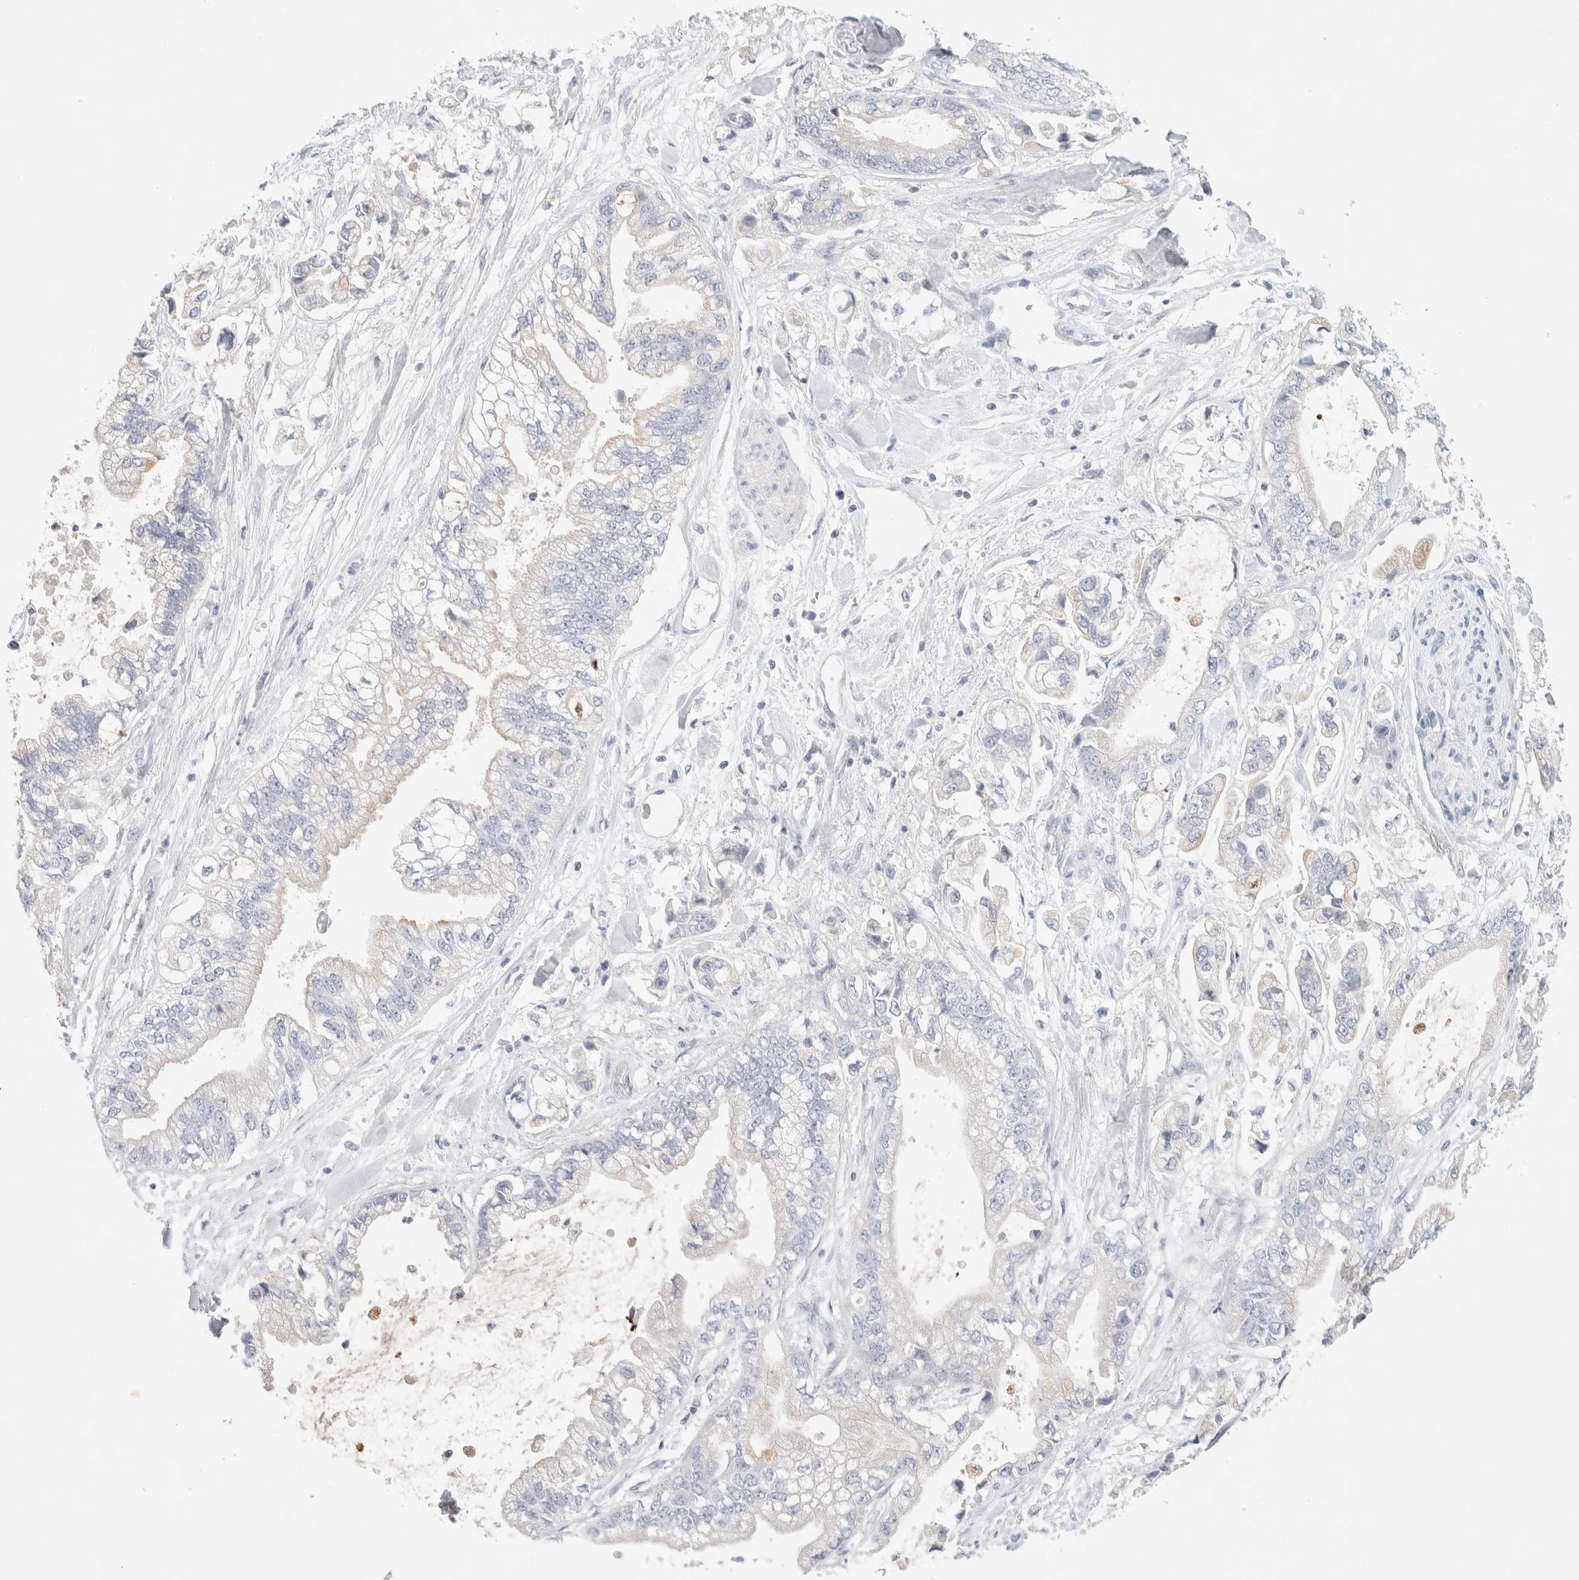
{"staining": {"intensity": "negative", "quantity": "none", "location": "none"}, "tissue": "stomach cancer", "cell_type": "Tumor cells", "image_type": "cancer", "snomed": [{"axis": "morphology", "description": "Normal tissue, NOS"}, {"axis": "morphology", "description": "Adenocarcinoma, NOS"}, {"axis": "topography", "description": "Stomach"}], "caption": "Immunohistochemistry (IHC) micrograph of neoplastic tissue: human adenocarcinoma (stomach) stained with DAB exhibits no significant protein positivity in tumor cells.", "gene": "MPP2", "patient": {"sex": "male", "age": 62}}